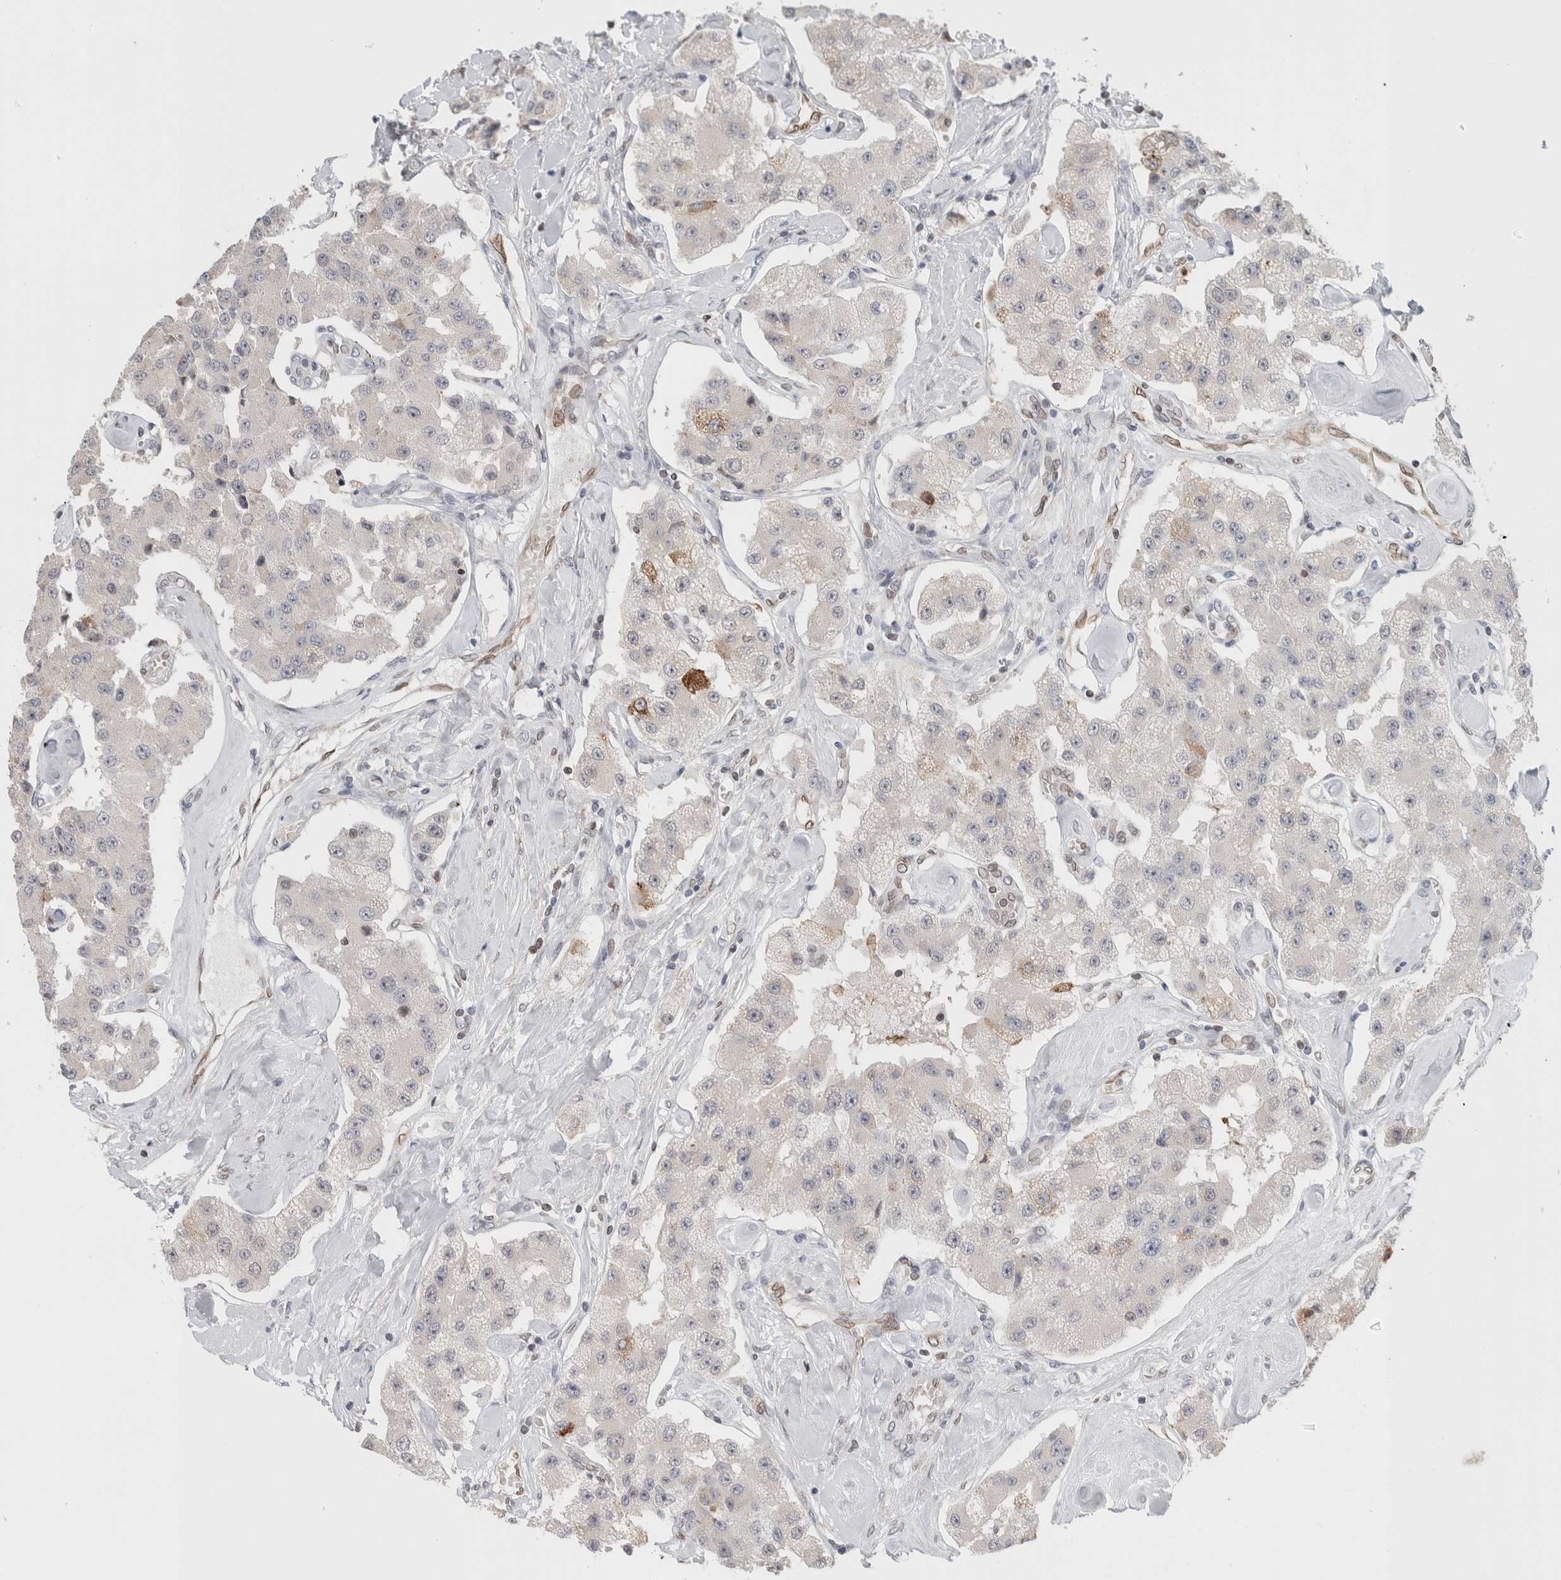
{"staining": {"intensity": "negative", "quantity": "none", "location": "none"}, "tissue": "carcinoid", "cell_type": "Tumor cells", "image_type": "cancer", "snomed": [{"axis": "morphology", "description": "Carcinoid, malignant, NOS"}, {"axis": "topography", "description": "Pancreas"}], "caption": "The histopathology image demonstrates no staining of tumor cells in malignant carcinoid.", "gene": "RBMX2", "patient": {"sex": "male", "age": 41}}